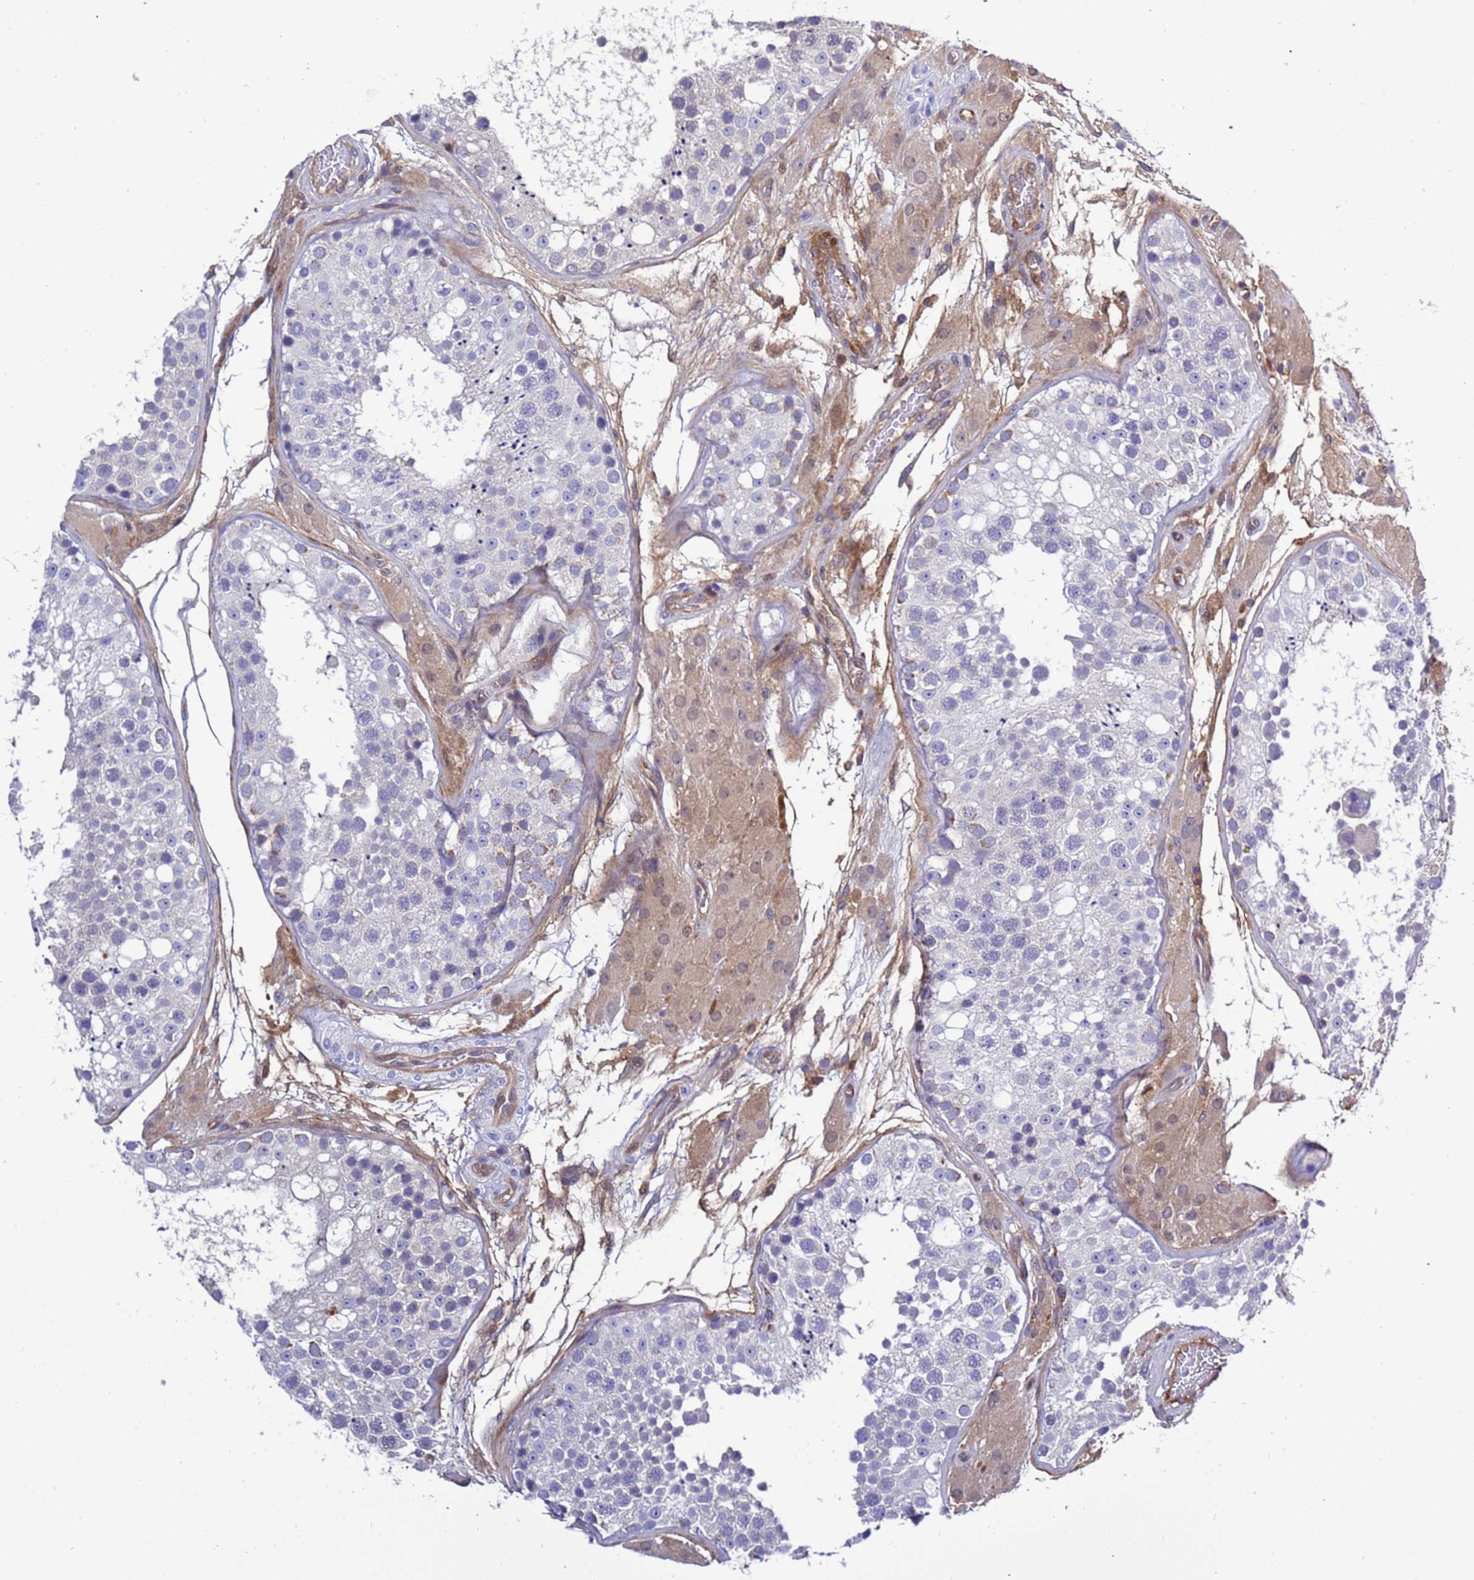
{"staining": {"intensity": "negative", "quantity": "none", "location": "none"}, "tissue": "testis", "cell_type": "Cells in seminiferous ducts", "image_type": "normal", "snomed": [{"axis": "morphology", "description": "Normal tissue, NOS"}, {"axis": "topography", "description": "Testis"}], "caption": "Immunohistochemistry of unremarkable testis demonstrates no expression in cells in seminiferous ducts.", "gene": "FOXRED1", "patient": {"sex": "male", "age": 26}}